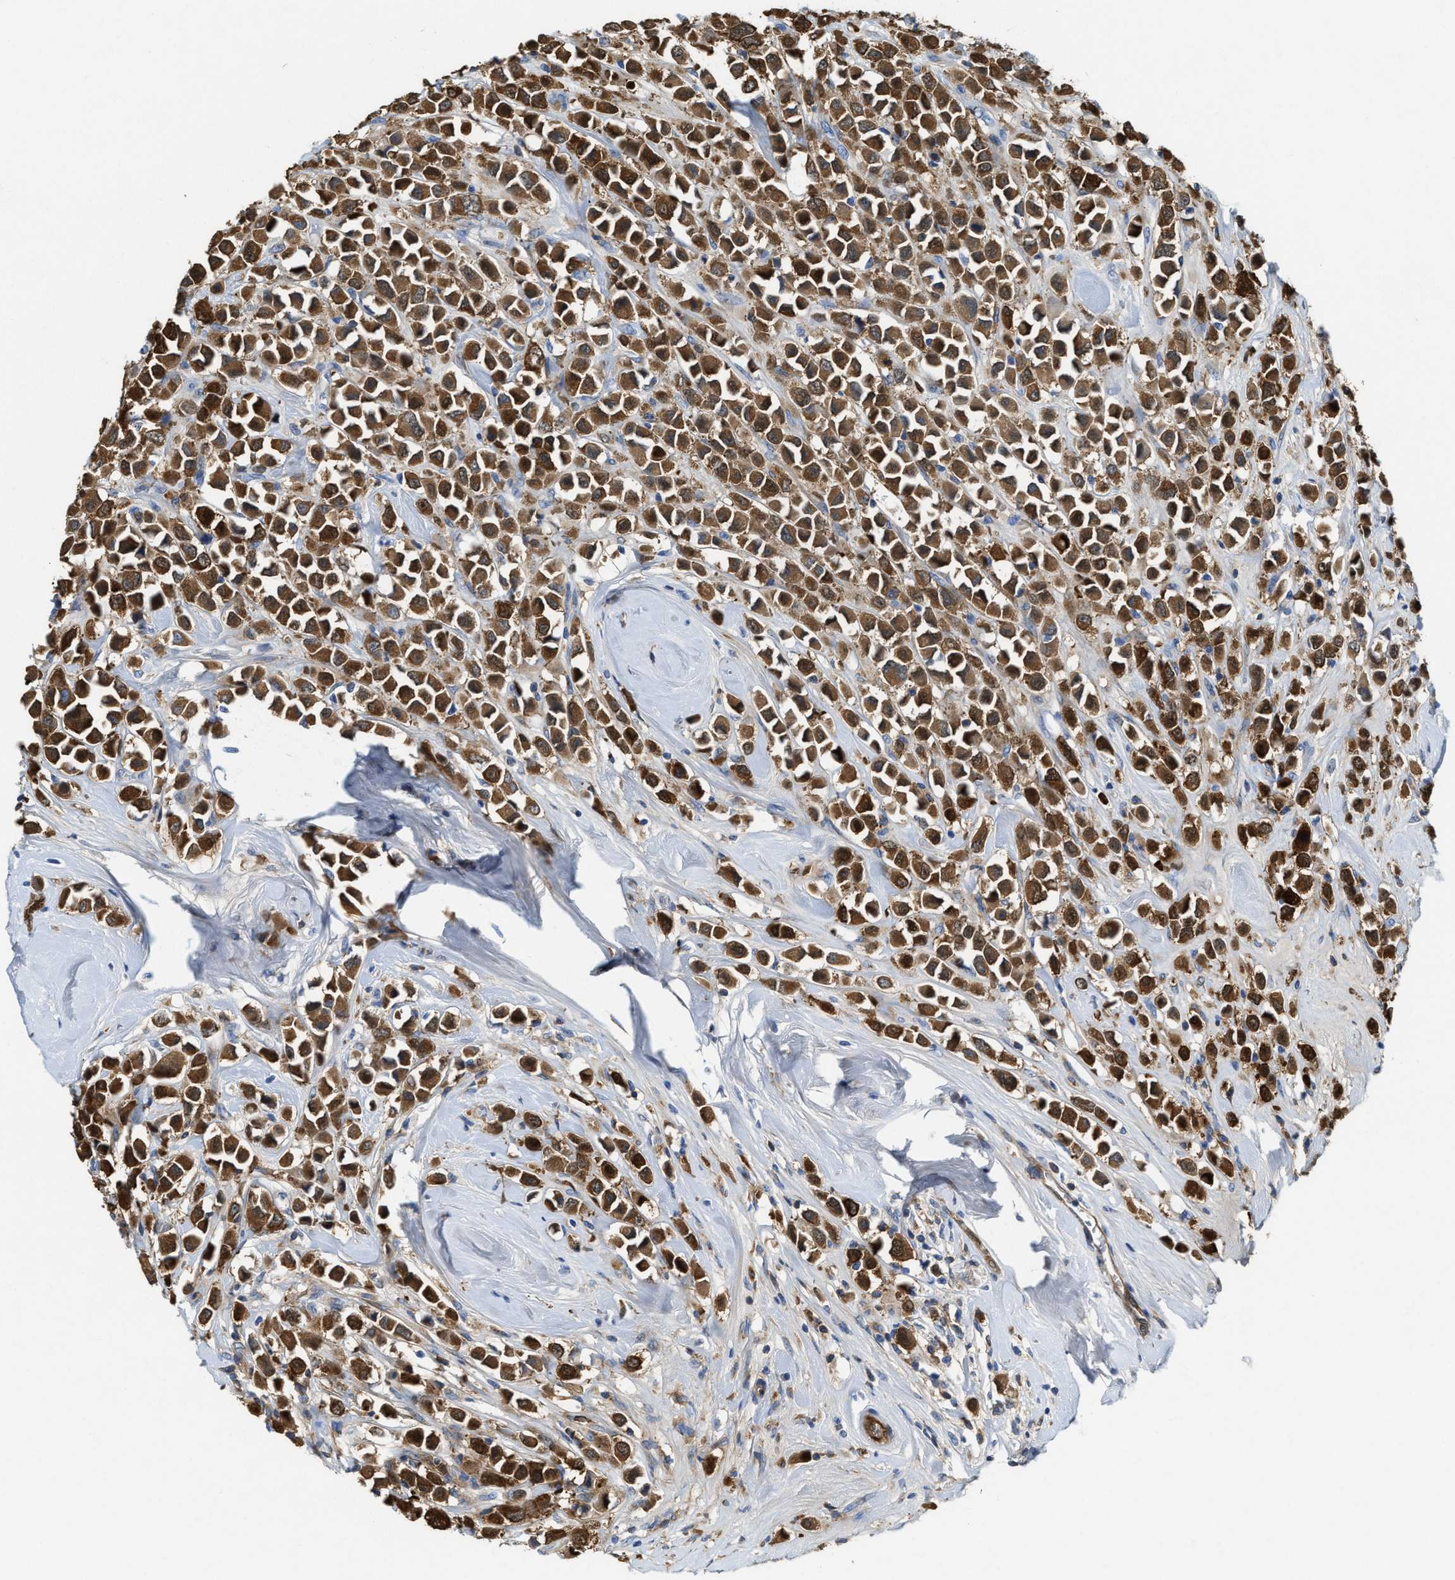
{"staining": {"intensity": "strong", "quantity": ">75%", "location": "cytoplasmic/membranous"}, "tissue": "breast cancer", "cell_type": "Tumor cells", "image_type": "cancer", "snomed": [{"axis": "morphology", "description": "Duct carcinoma"}, {"axis": "topography", "description": "Breast"}], "caption": "IHC (DAB) staining of breast invasive ductal carcinoma reveals strong cytoplasmic/membranous protein positivity in approximately >75% of tumor cells.", "gene": "ASS1", "patient": {"sex": "female", "age": 61}}